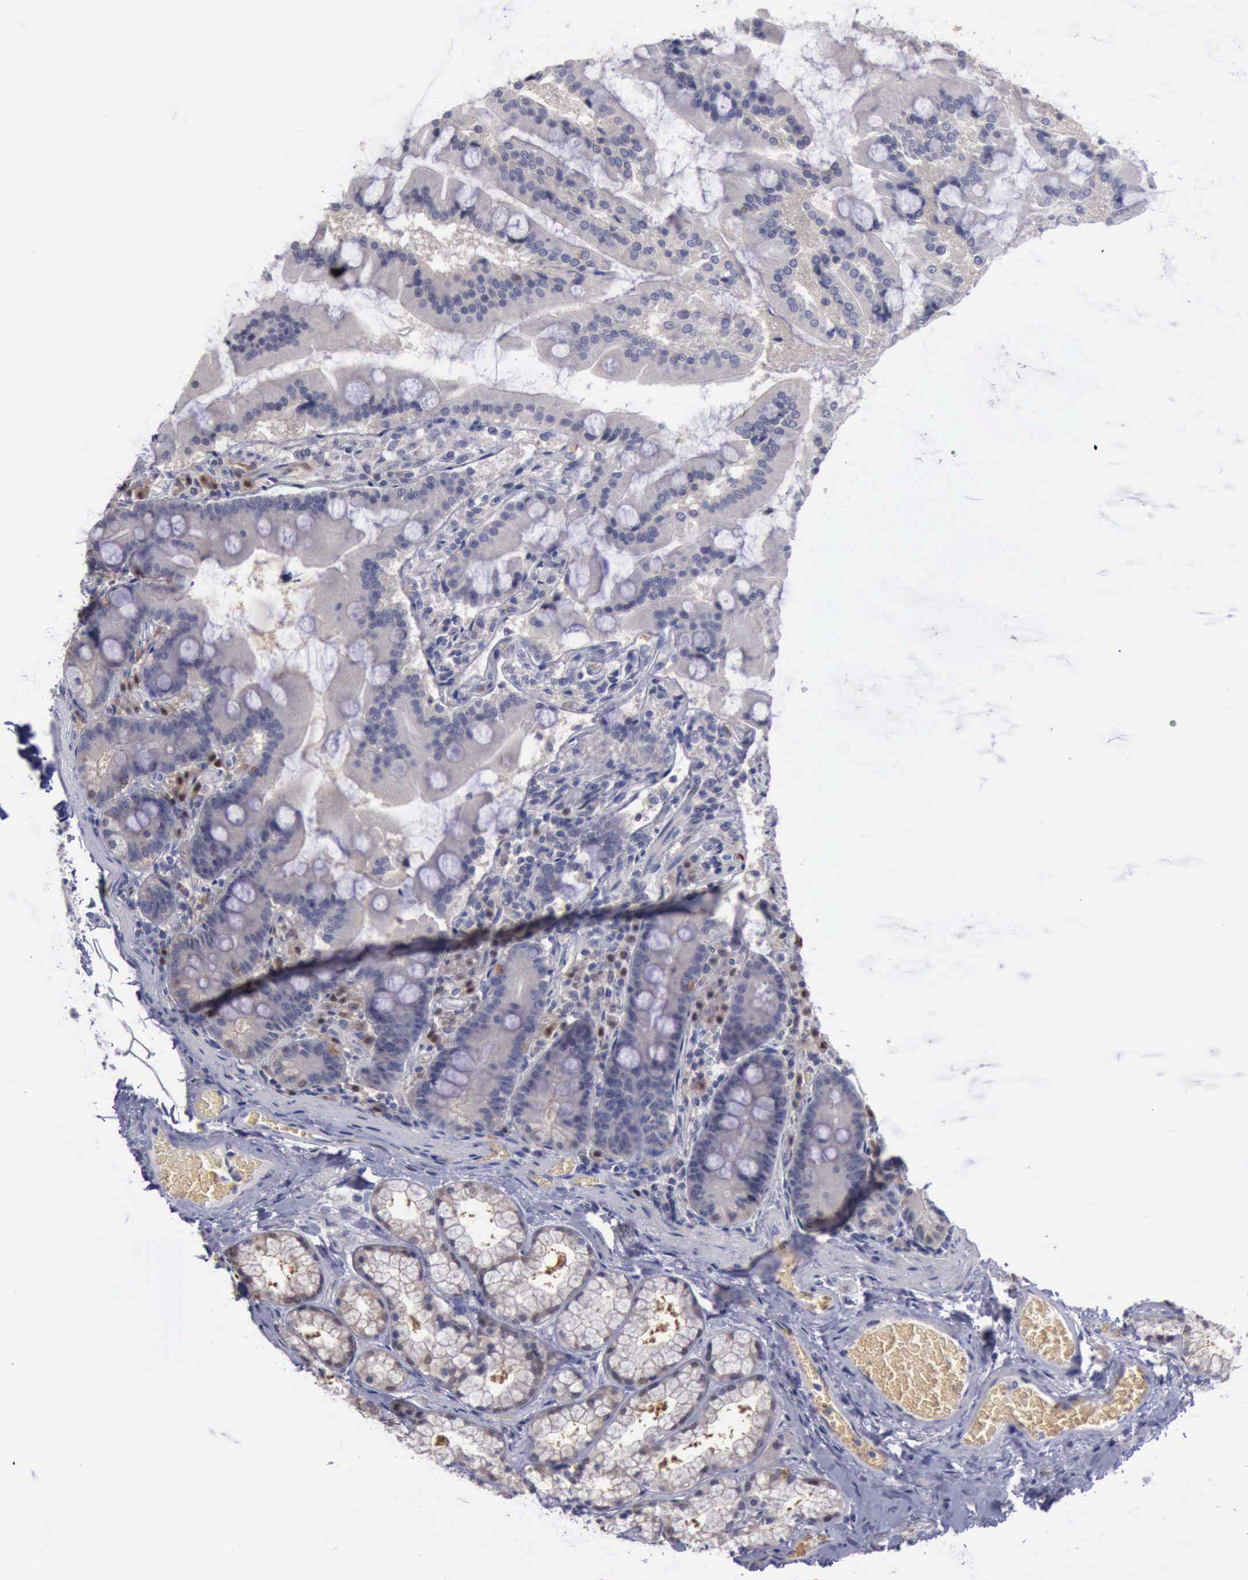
{"staining": {"intensity": "negative", "quantity": "none", "location": "none"}, "tissue": "duodenum", "cell_type": "Glandular cells", "image_type": "normal", "snomed": [{"axis": "morphology", "description": "Normal tissue, NOS"}, {"axis": "topography", "description": "Duodenum"}], "caption": "Glandular cells are negative for protein expression in normal human duodenum. (Stains: DAB immunohistochemistry with hematoxylin counter stain, Microscopy: brightfield microscopy at high magnification).", "gene": "CEP128", "patient": {"sex": "female", "age": 64}}